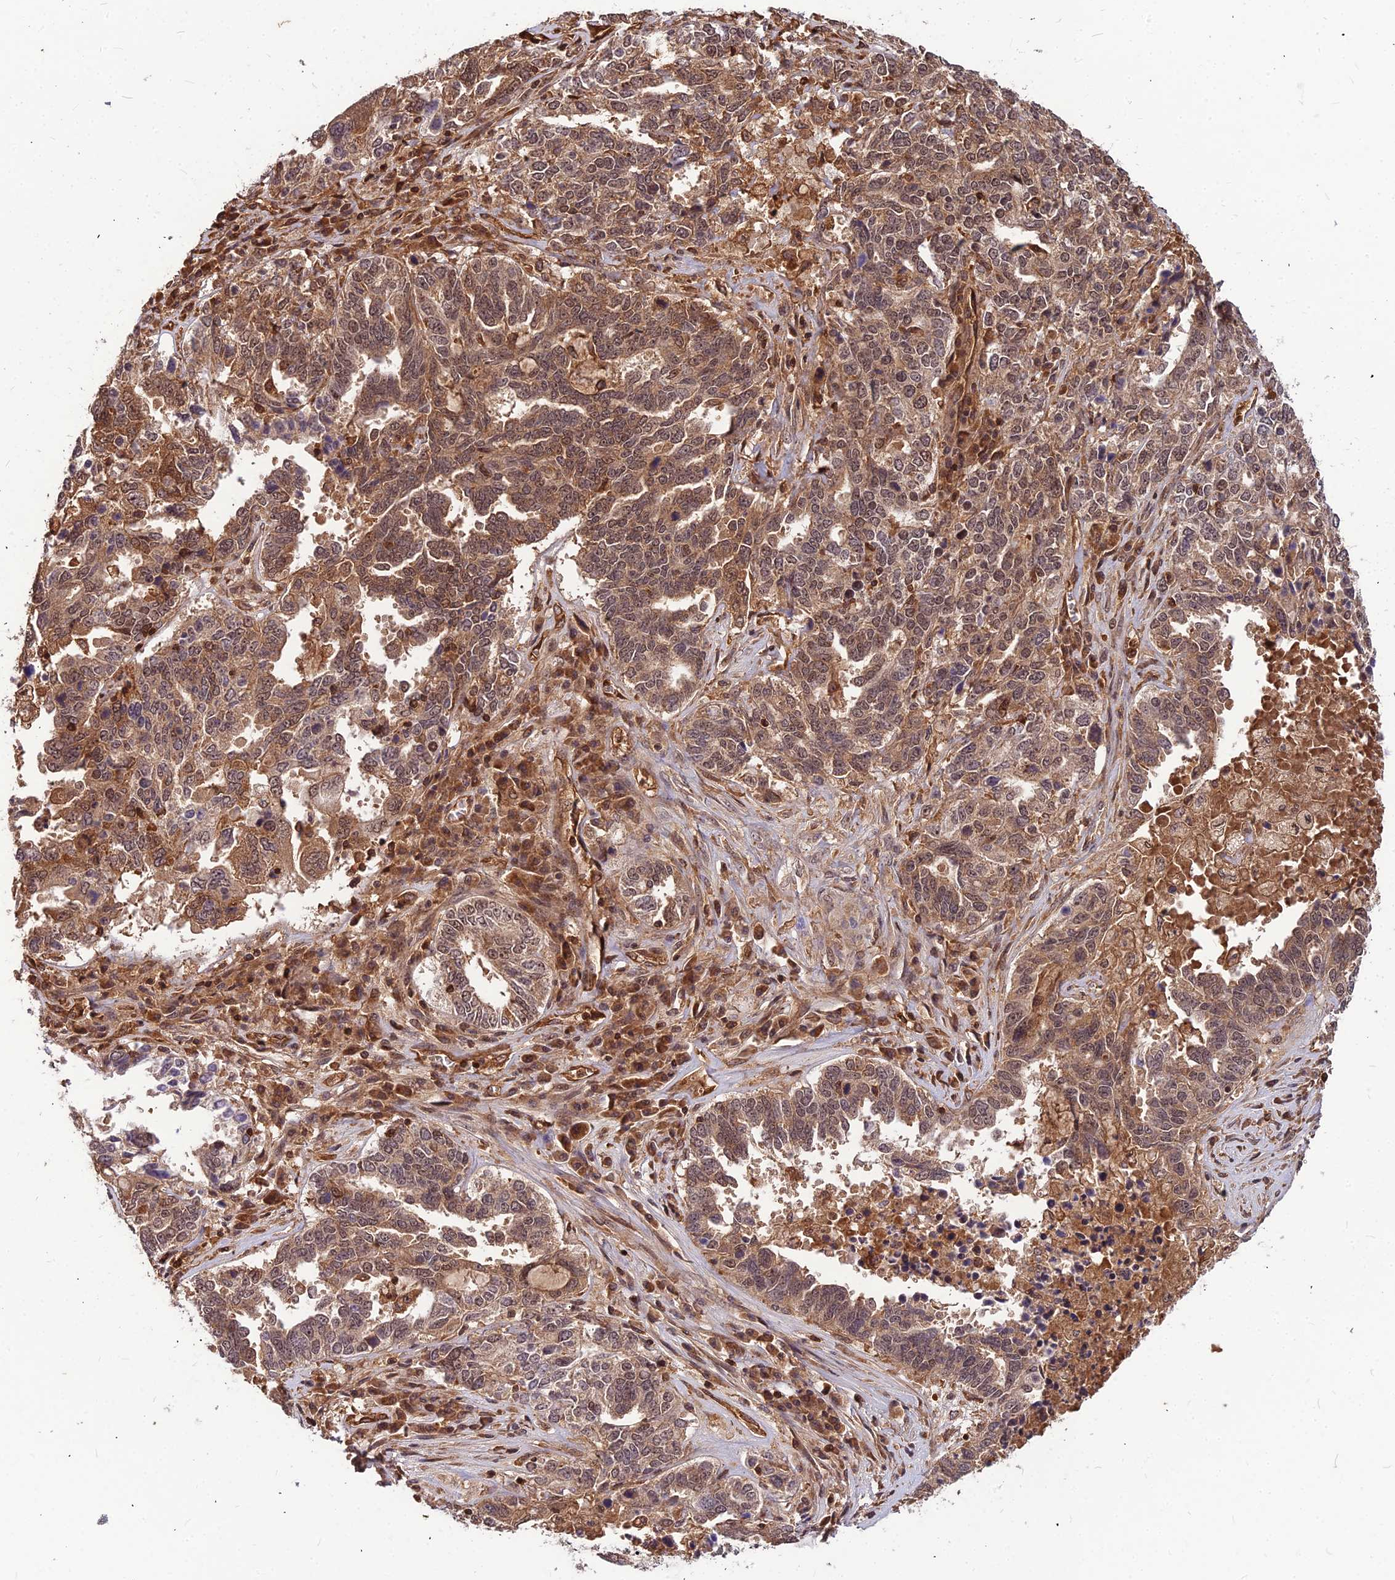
{"staining": {"intensity": "moderate", "quantity": ">75%", "location": "cytoplasmic/membranous,nuclear"}, "tissue": "ovarian cancer", "cell_type": "Tumor cells", "image_type": "cancer", "snomed": [{"axis": "morphology", "description": "Carcinoma, endometroid"}, {"axis": "topography", "description": "Ovary"}], "caption": "Immunohistochemistry (IHC) photomicrograph of human endometroid carcinoma (ovarian) stained for a protein (brown), which exhibits medium levels of moderate cytoplasmic/membranous and nuclear staining in approximately >75% of tumor cells.", "gene": "ZNF467", "patient": {"sex": "female", "age": 62}}